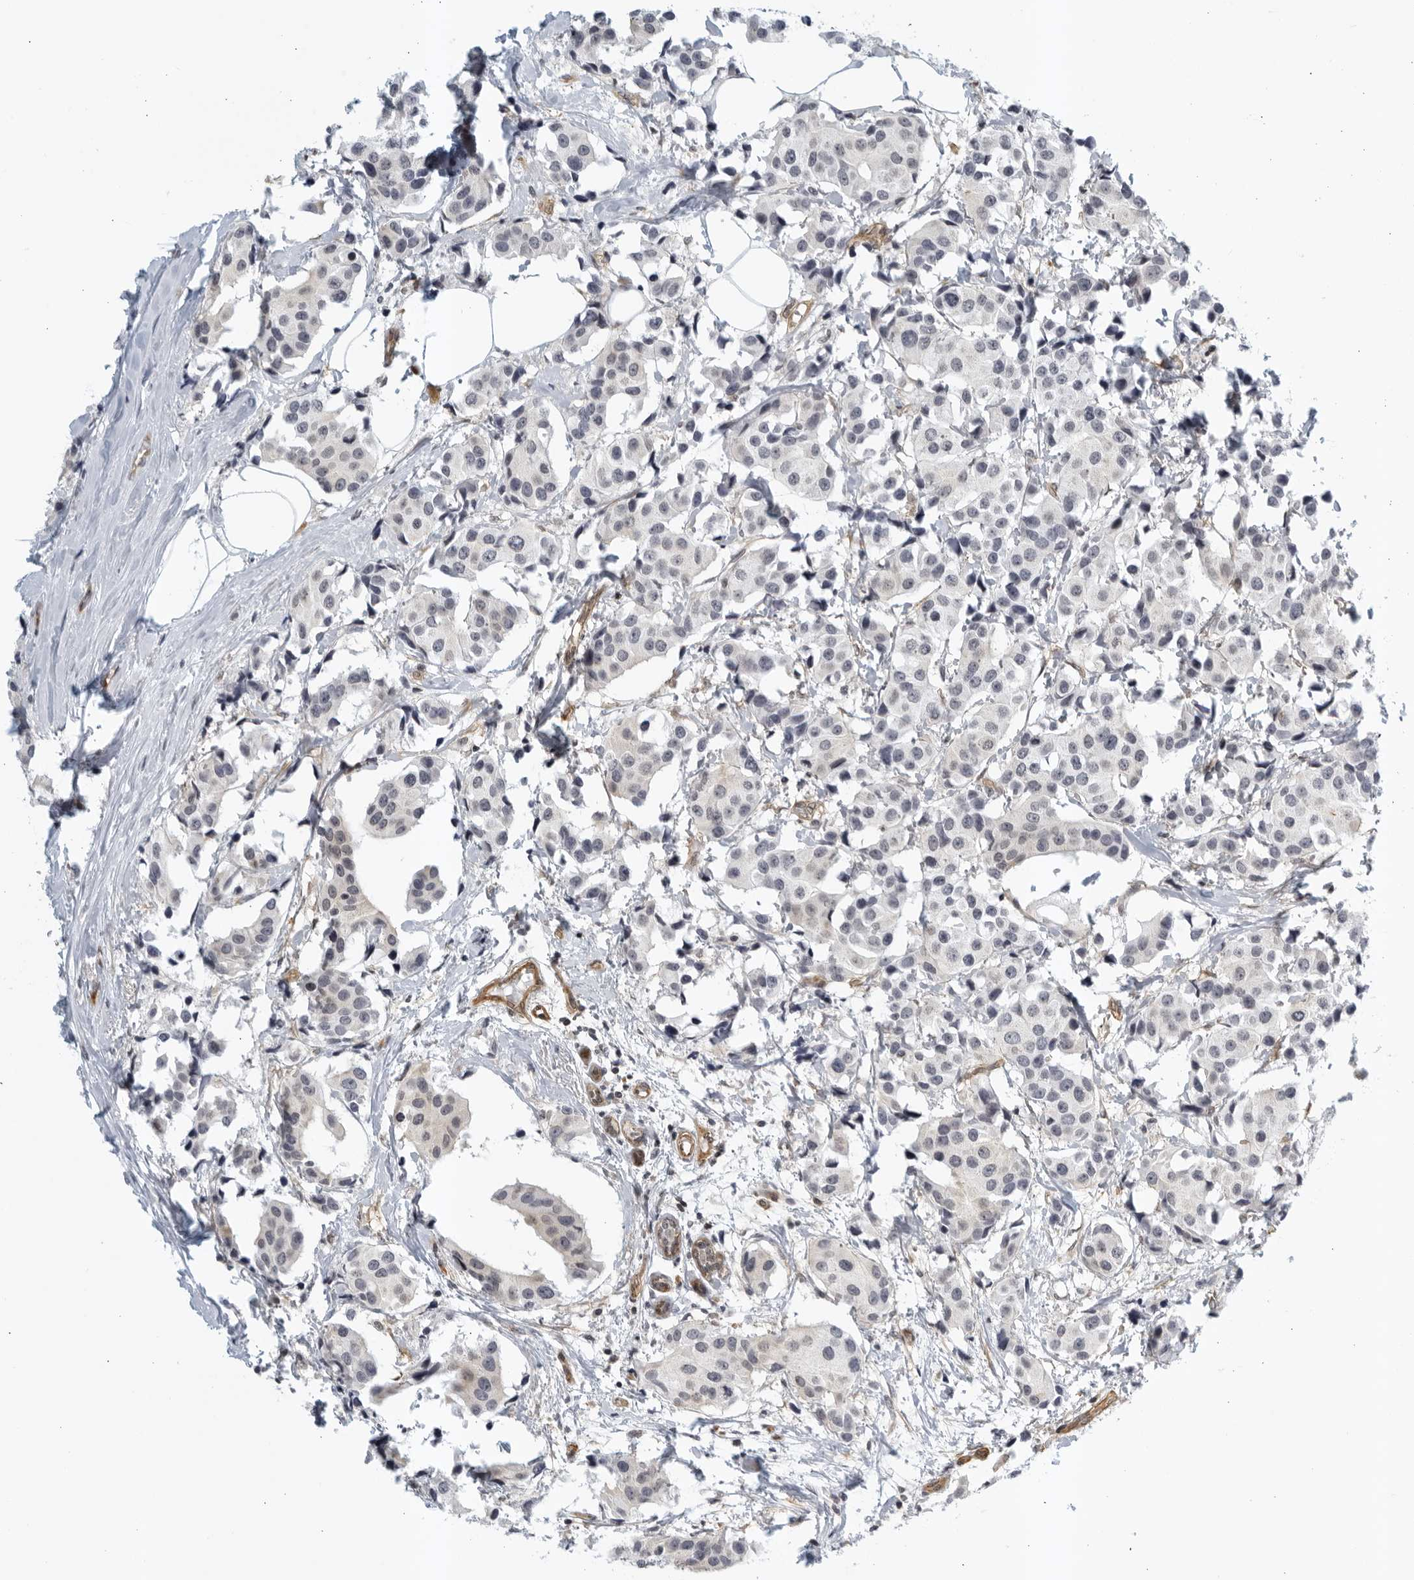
{"staining": {"intensity": "negative", "quantity": "none", "location": "none"}, "tissue": "breast cancer", "cell_type": "Tumor cells", "image_type": "cancer", "snomed": [{"axis": "morphology", "description": "Normal tissue, NOS"}, {"axis": "morphology", "description": "Duct carcinoma"}, {"axis": "topography", "description": "Breast"}], "caption": "High magnification brightfield microscopy of breast invasive ductal carcinoma stained with DAB (3,3'-diaminobenzidine) (brown) and counterstained with hematoxylin (blue): tumor cells show no significant staining. (DAB (3,3'-diaminobenzidine) IHC with hematoxylin counter stain).", "gene": "SERTAD4", "patient": {"sex": "female", "age": 39}}